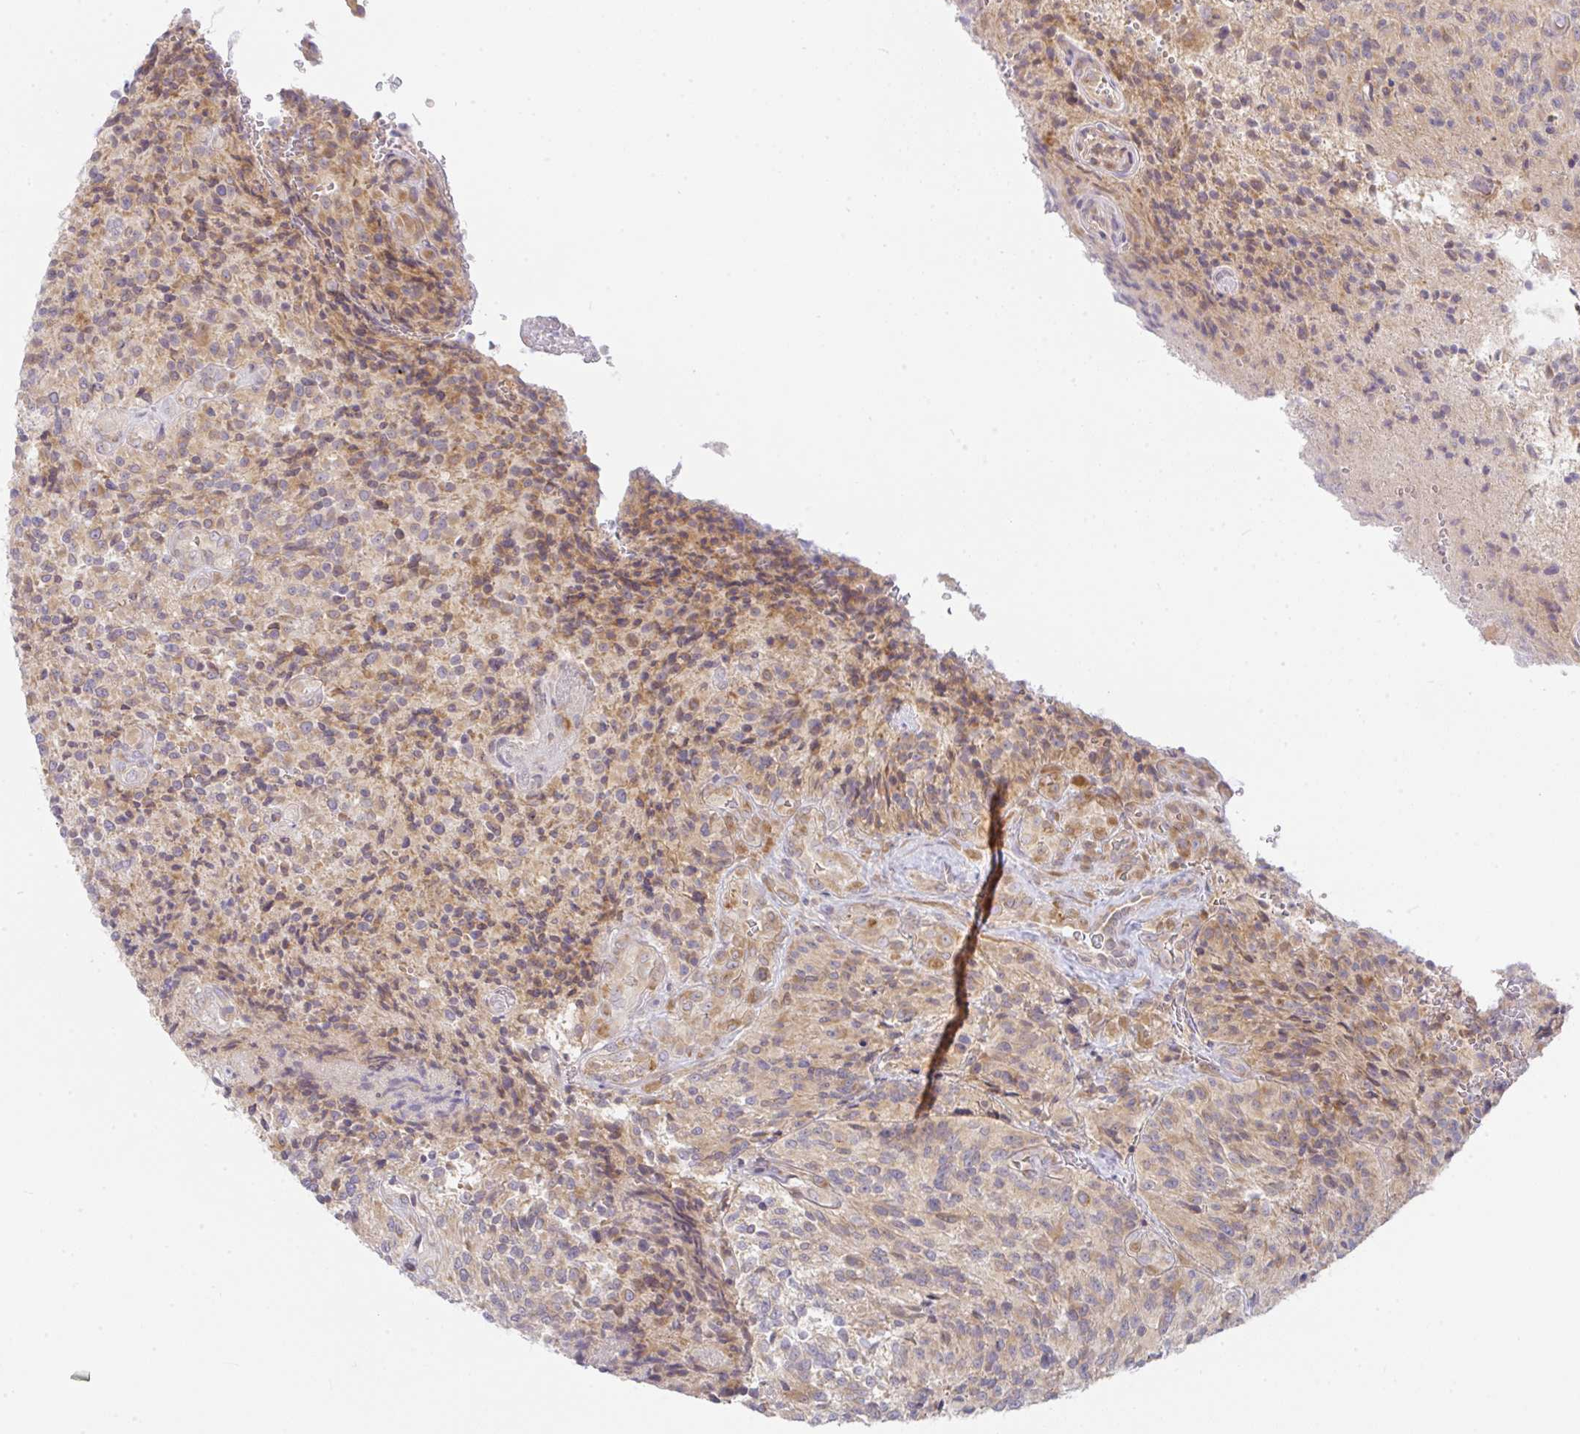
{"staining": {"intensity": "moderate", "quantity": "25%-75%", "location": "cytoplasmic/membranous"}, "tissue": "glioma", "cell_type": "Tumor cells", "image_type": "cancer", "snomed": [{"axis": "morphology", "description": "Normal tissue, NOS"}, {"axis": "morphology", "description": "Glioma, malignant, High grade"}, {"axis": "topography", "description": "Cerebral cortex"}], "caption": "A medium amount of moderate cytoplasmic/membranous staining is identified in approximately 25%-75% of tumor cells in glioma tissue.", "gene": "DERL2", "patient": {"sex": "male", "age": 56}}